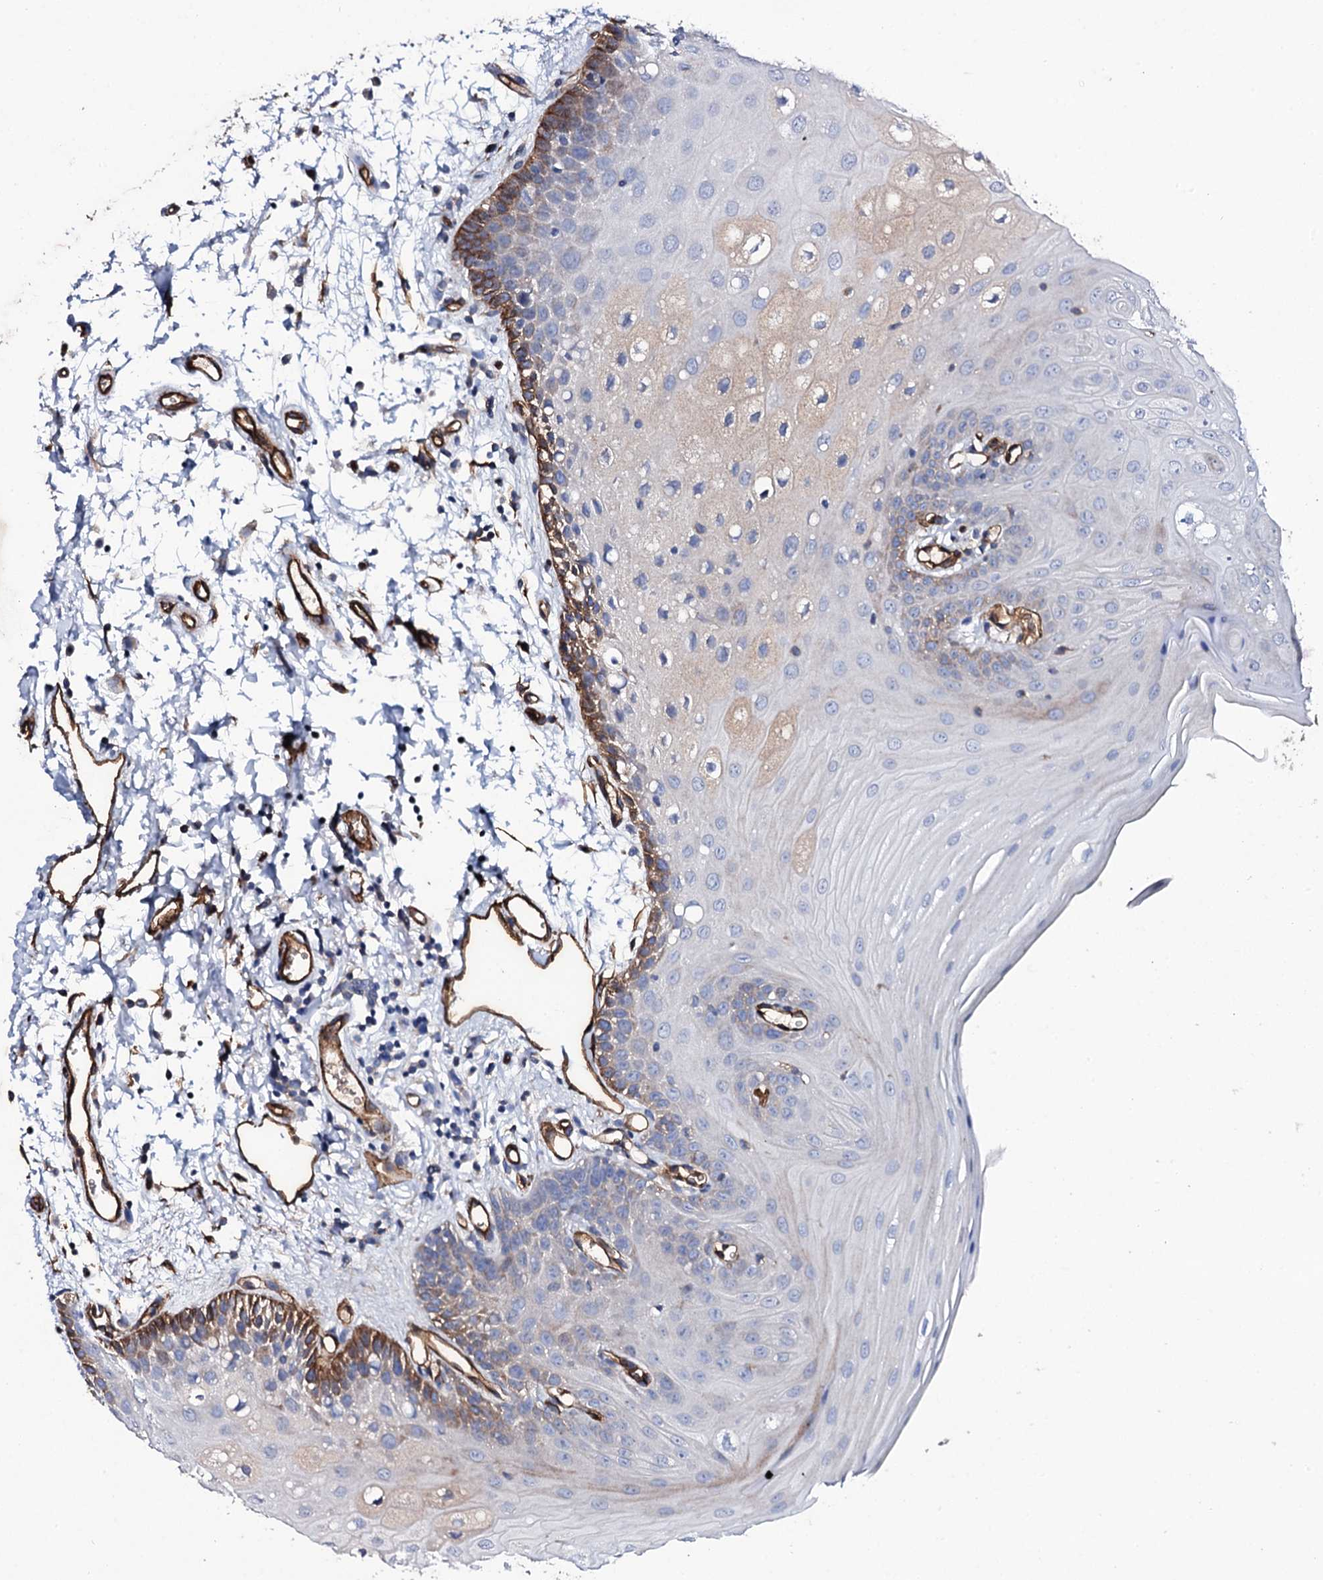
{"staining": {"intensity": "moderate", "quantity": "<25%", "location": "cytoplasmic/membranous"}, "tissue": "oral mucosa", "cell_type": "Squamous epithelial cells", "image_type": "normal", "snomed": [{"axis": "morphology", "description": "Normal tissue, NOS"}, {"axis": "topography", "description": "Oral tissue"}, {"axis": "topography", "description": "Tounge, NOS"}], "caption": "Immunohistochemical staining of normal human oral mucosa reveals moderate cytoplasmic/membranous protein positivity in approximately <25% of squamous epithelial cells.", "gene": "DBX1", "patient": {"sex": "female", "age": 73}}